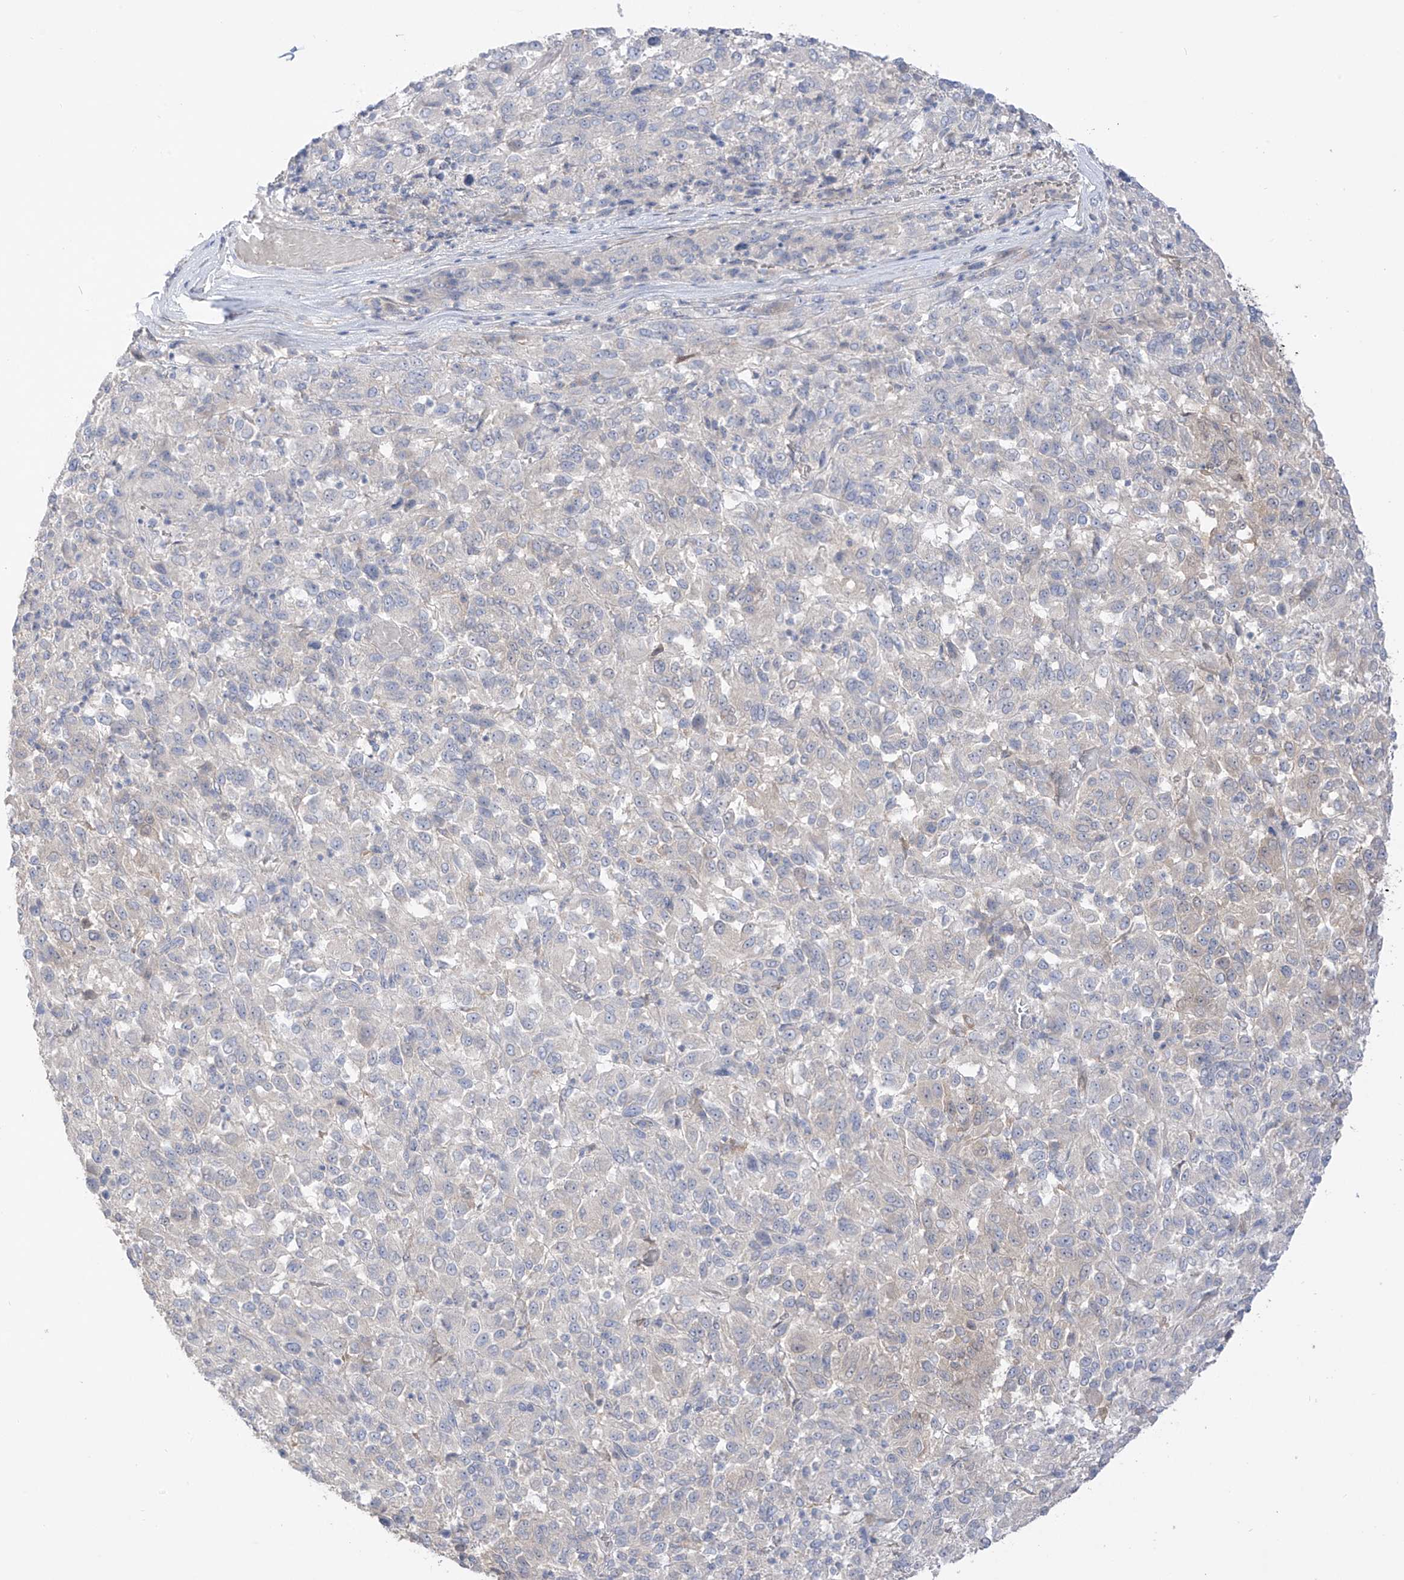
{"staining": {"intensity": "negative", "quantity": "none", "location": "none"}, "tissue": "melanoma", "cell_type": "Tumor cells", "image_type": "cancer", "snomed": [{"axis": "morphology", "description": "Malignant melanoma, Metastatic site"}, {"axis": "topography", "description": "Lung"}], "caption": "Immunohistochemical staining of human malignant melanoma (metastatic site) shows no significant expression in tumor cells. (Immunohistochemistry, brightfield microscopy, high magnification).", "gene": "EIPR1", "patient": {"sex": "male", "age": 64}}